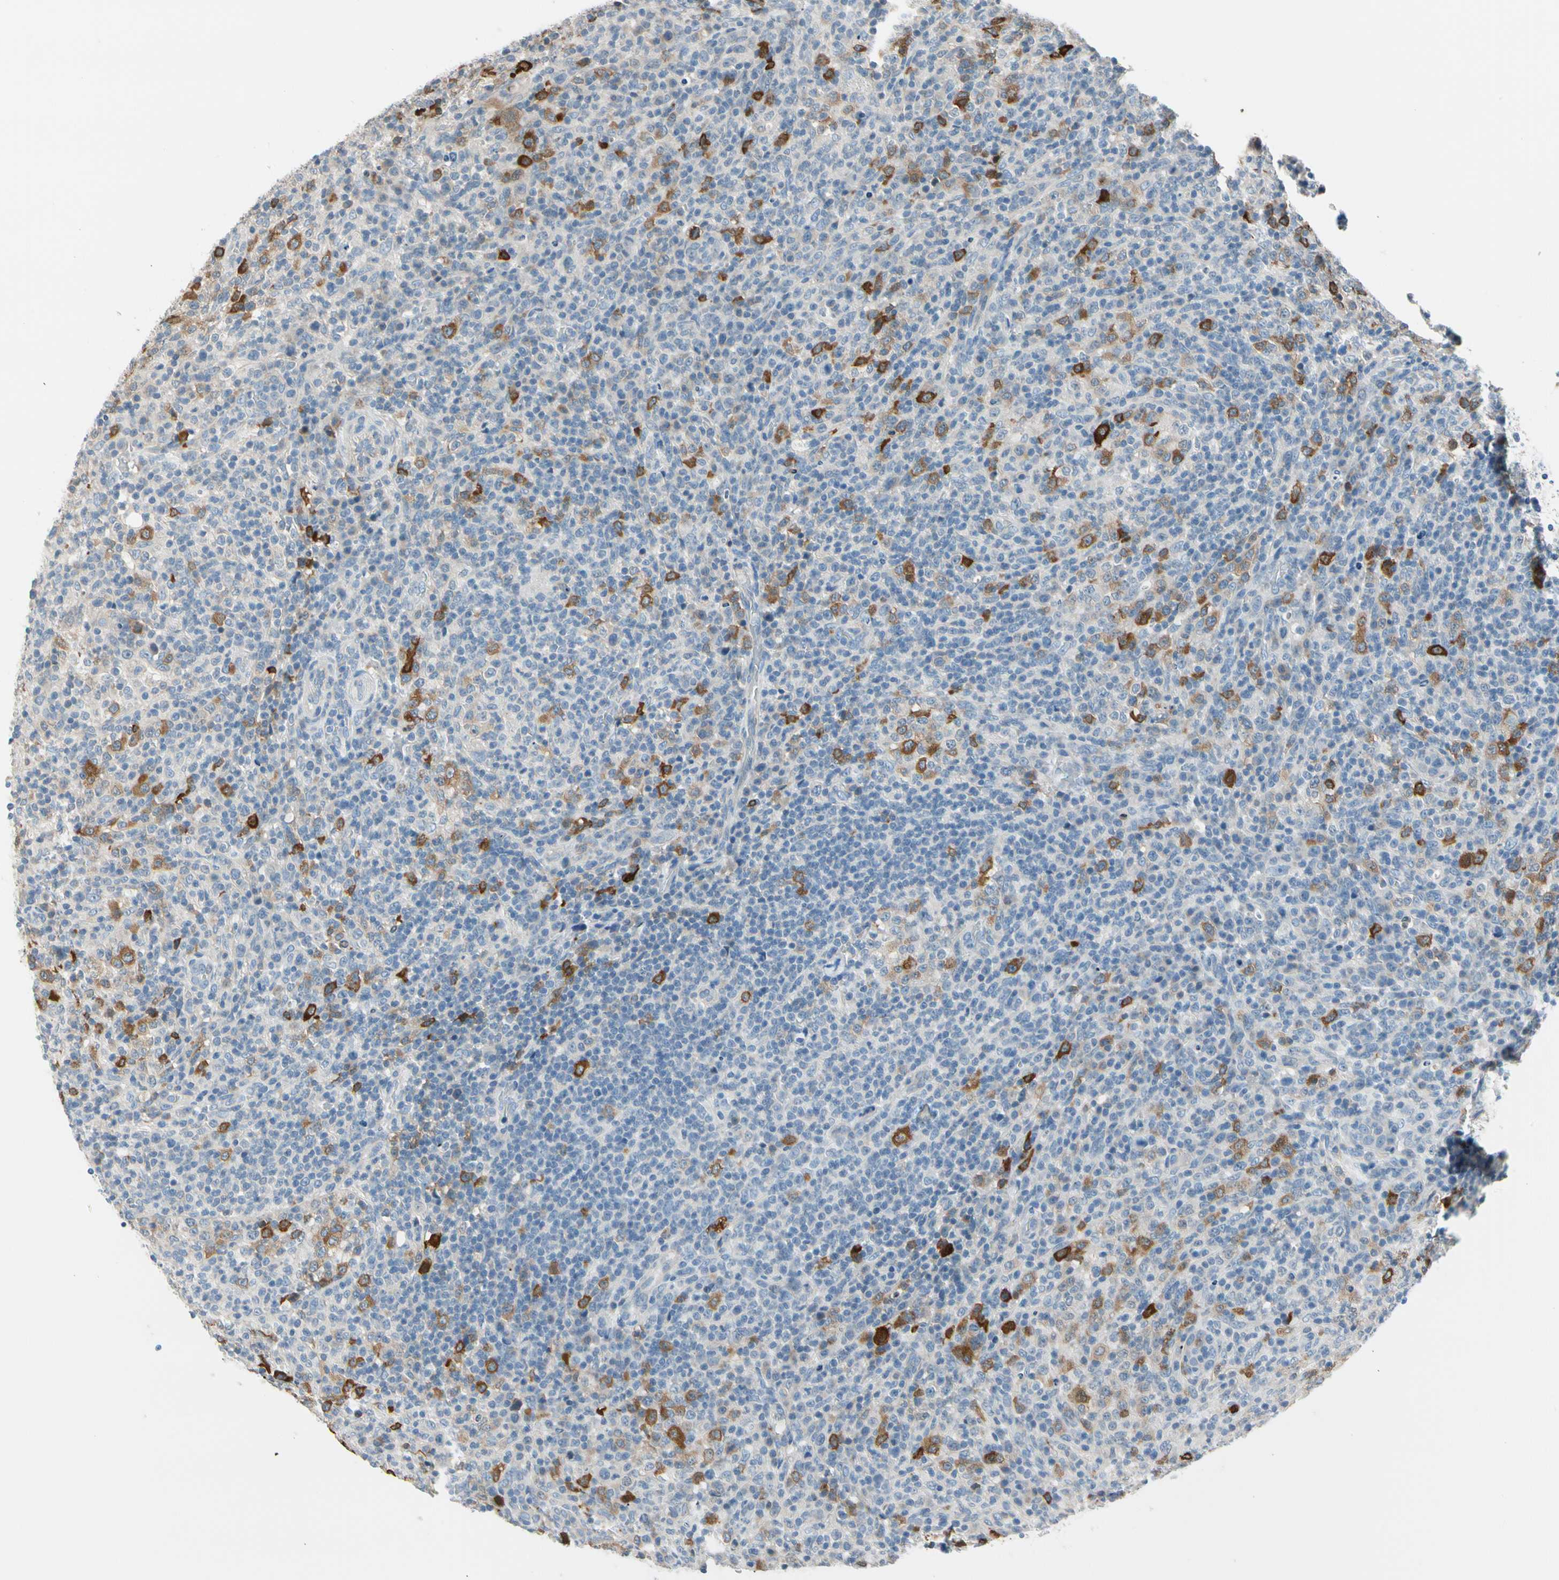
{"staining": {"intensity": "moderate", "quantity": "<25%", "location": "cytoplasmic/membranous"}, "tissue": "lymphoma", "cell_type": "Tumor cells", "image_type": "cancer", "snomed": [{"axis": "morphology", "description": "Malignant lymphoma, non-Hodgkin's type, High grade"}, {"axis": "topography", "description": "Lymph node"}], "caption": "Tumor cells show moderate cytoplasmic/membranous expression in approximately <25% of cells in lymphoma.", "gene": "STK40", "patient": {"sex": "female", "age": 76}}